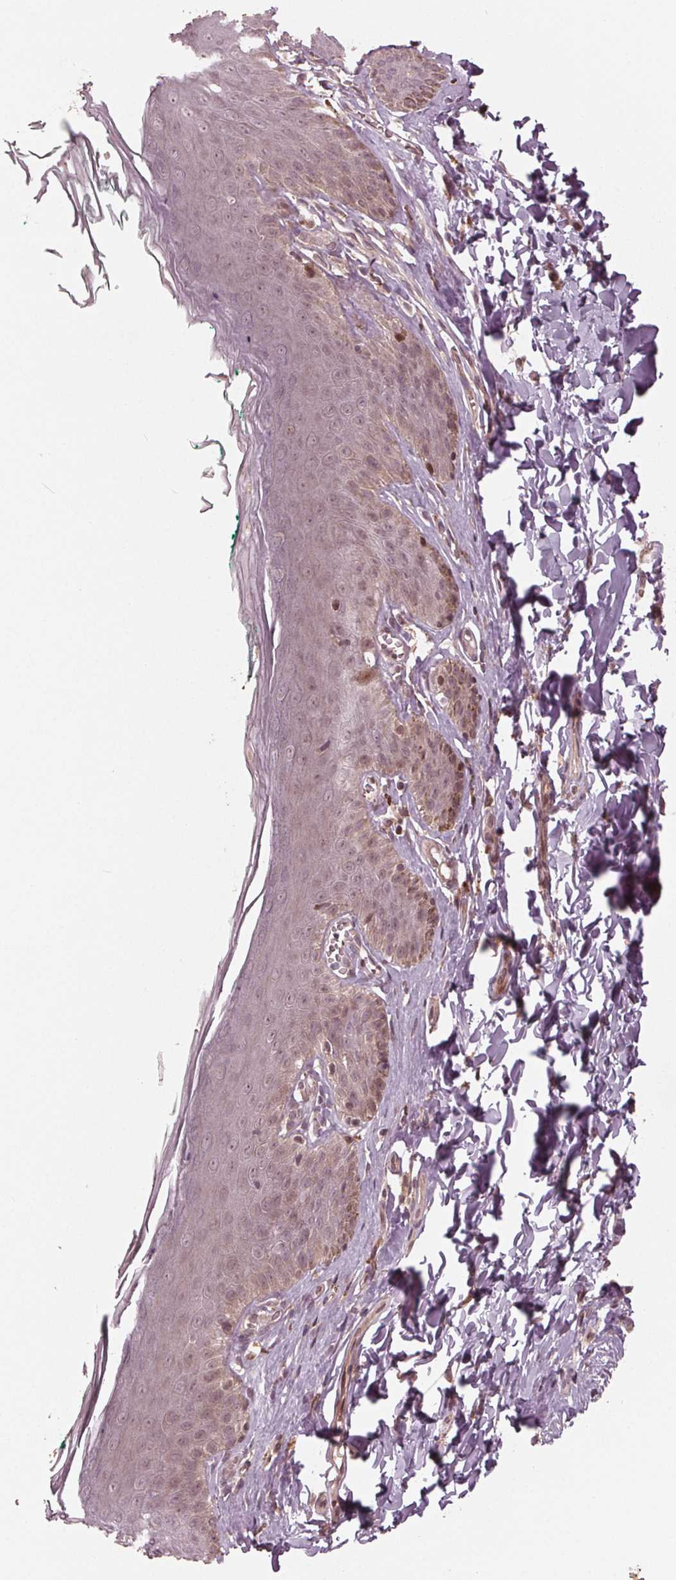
{"staining": {"intensity": "moderate", "quantity": "25%-75%", "location": "nuclear"}, "tissue": "skin", "cell_type": "Epidermal cells", "image_type": "normal", "snomed": [{"axis": "morphology", "description": "Normal tissue, NOS"}, {"axis": "topography", "description": "Vulva"}, {"axis": "topography", "description": "Peripheral nerve tissue"}], "caption": "Approximately 25%-75% of epidermal cells in normal skin exhibit moderate nuclear protein positivity as visualized by brown immunohistochemical staining.", "gene": "ZNF471", "patient": {"sex": "female", "age": 66}}